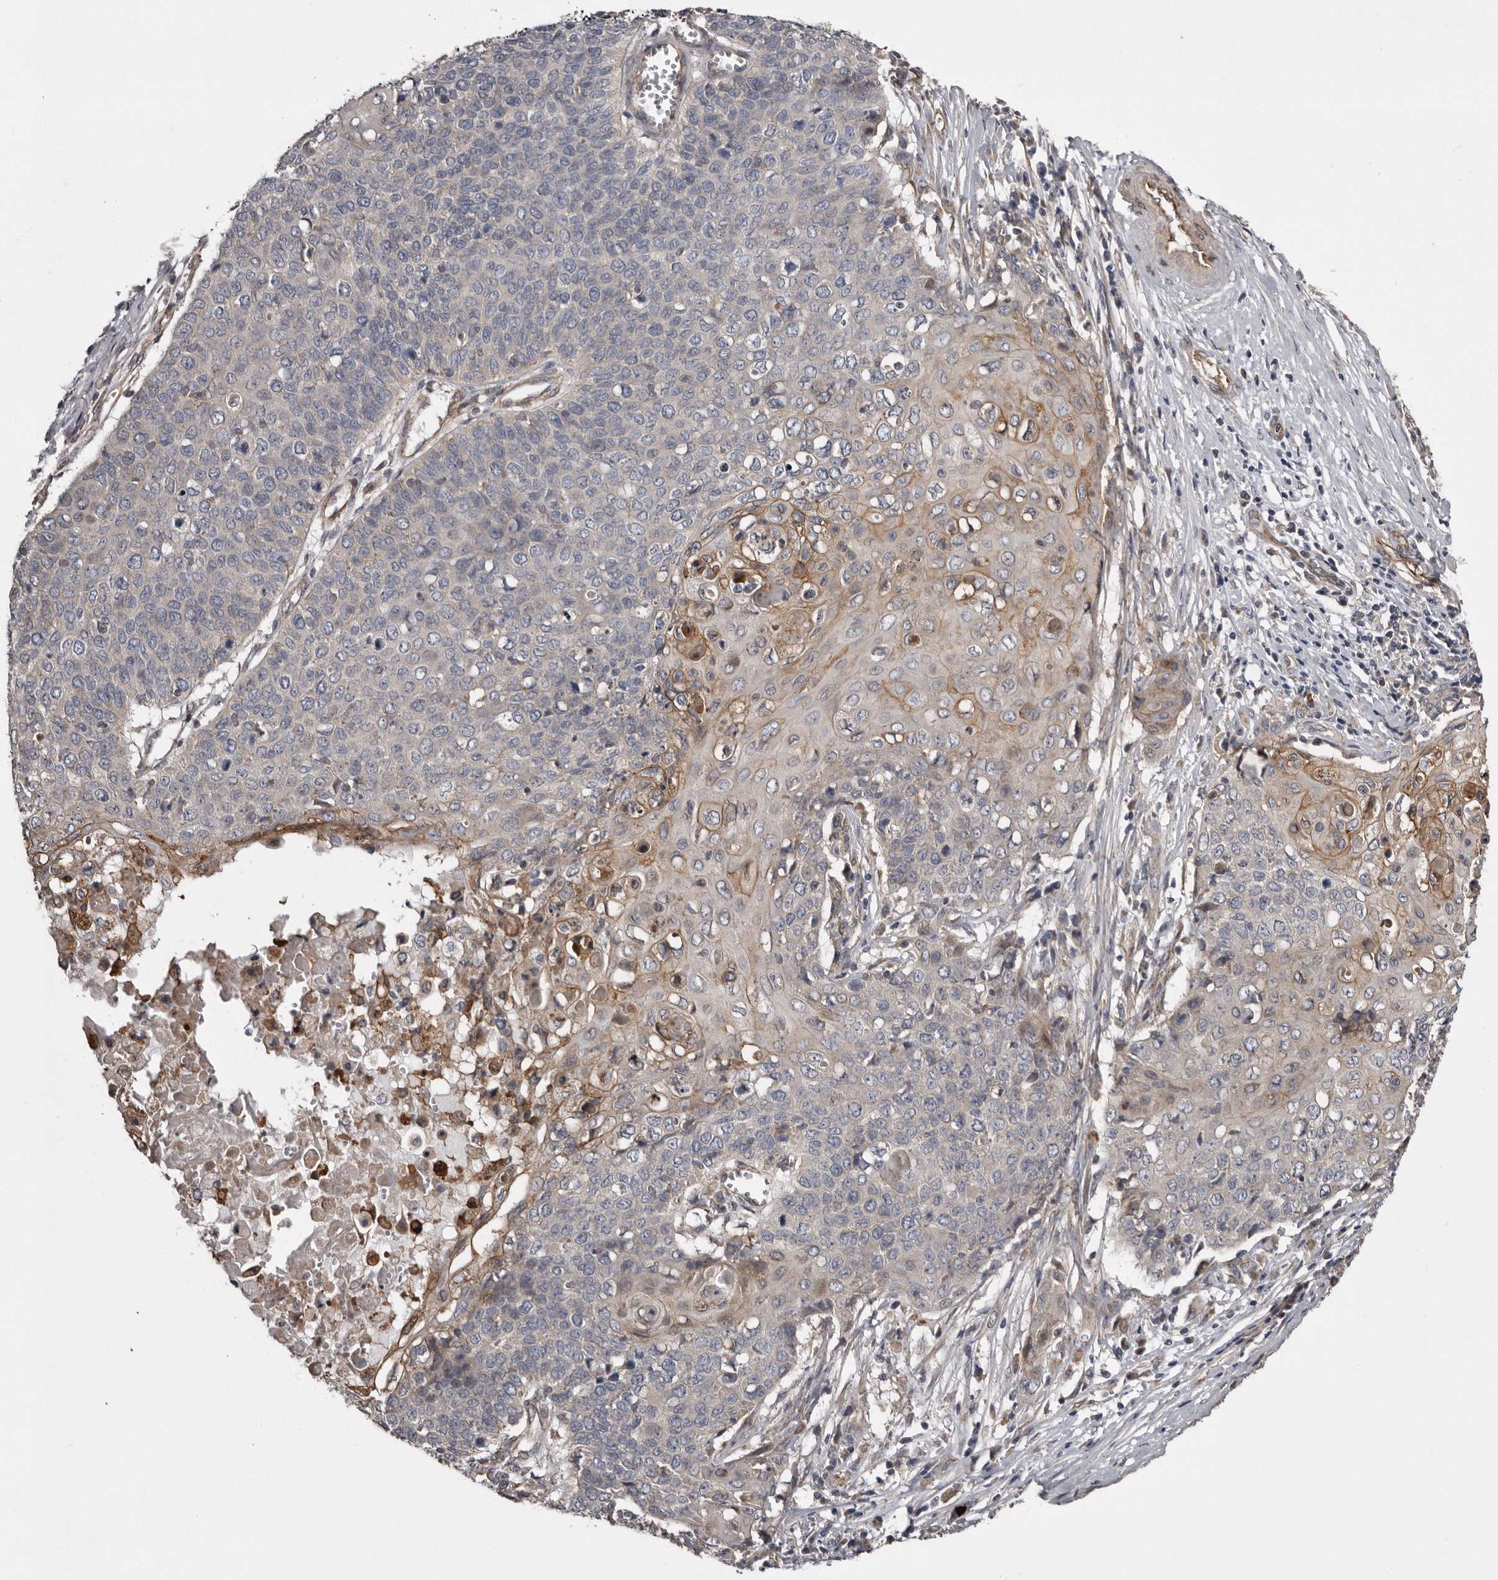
{"staining": {"intensity": "moderate", "quantity": "<25%", "location": "cytoplasmic/membranous"}, "tissue": "cervical cancer", "cell_type": "Tumor cells", "image_type": "cancer", "snomed": [{"axis": "morphology", "description": "Squamous cell carcinoma, NOS"}, {"axis": "topography", "description": "Cervix"}], "caption": "Cervical squamous cell carcinoma stained with a brown dye exhibits moderate cytoplasmic/membranous positive positivity in approximately <25% of tumor cells.", "gene": "ARMCX1", "patient": {"sex": "female", "age": 39}}